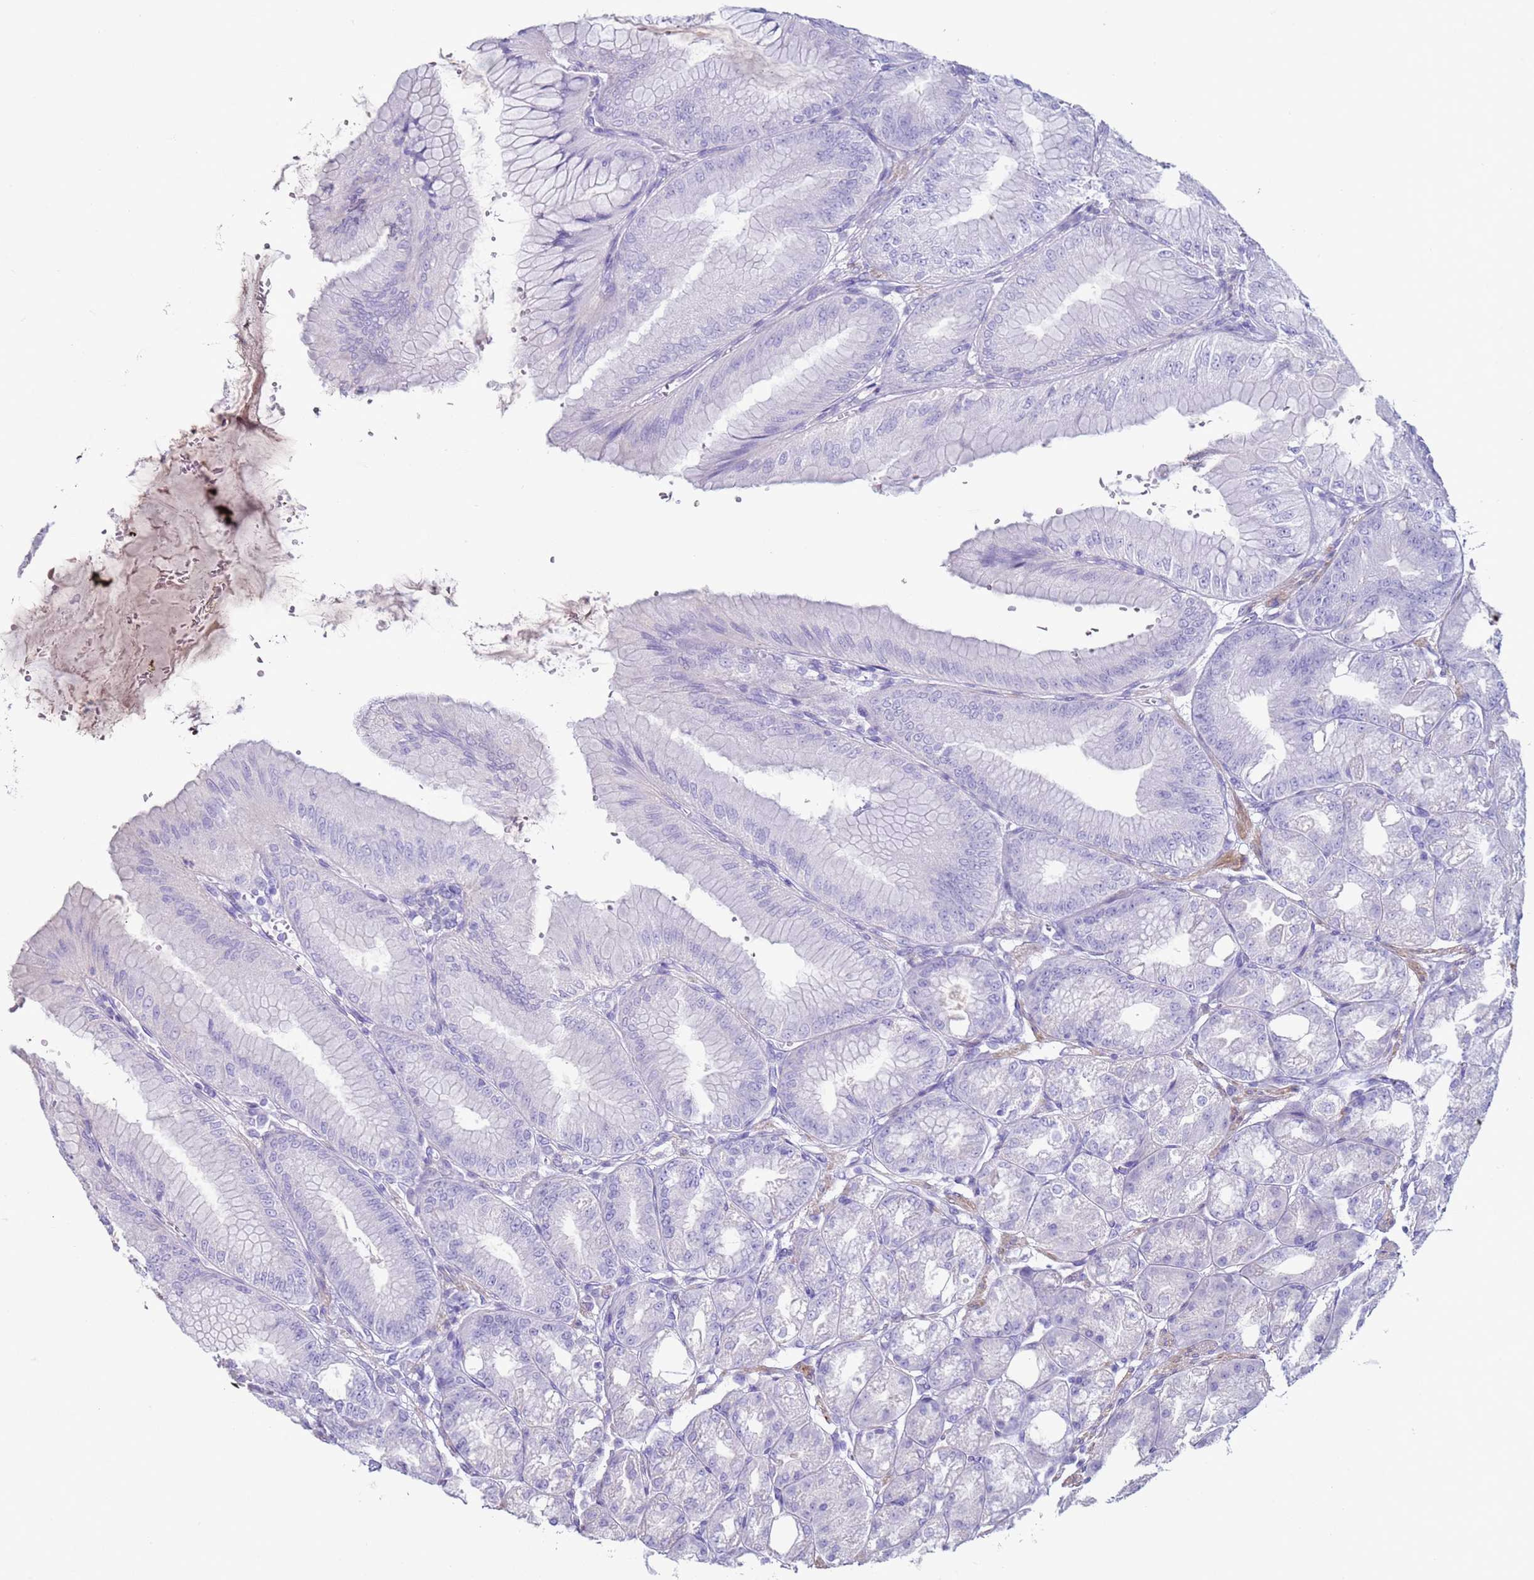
{"staining": {"intensity": "negative", "quantity": "none", "location": "none"}, "tissue": "stomach", "cell_type": "Glandular cells", "image_type": "normal", "snomed": [{"axis": "morphology", "description": "Normal tissue, NOS"}, {"axis": "topography", "description": "Stomach, lower"}], "caption": "Immunohistochemistry histopathology image of benign stomach: stomach stained with DAB (3,3'-diaminobenzidine) exhibits no significant protein expression in glandular cells. The staining was performed using DAB (3,3'-diaminobenzidine) to visualize the protein expression in brown, while the nuclei were stained in blue with hematoxylin (Magnification: 20x).", "gene": "NPAP1", "patient": {"sex": "male", "age": 71}}